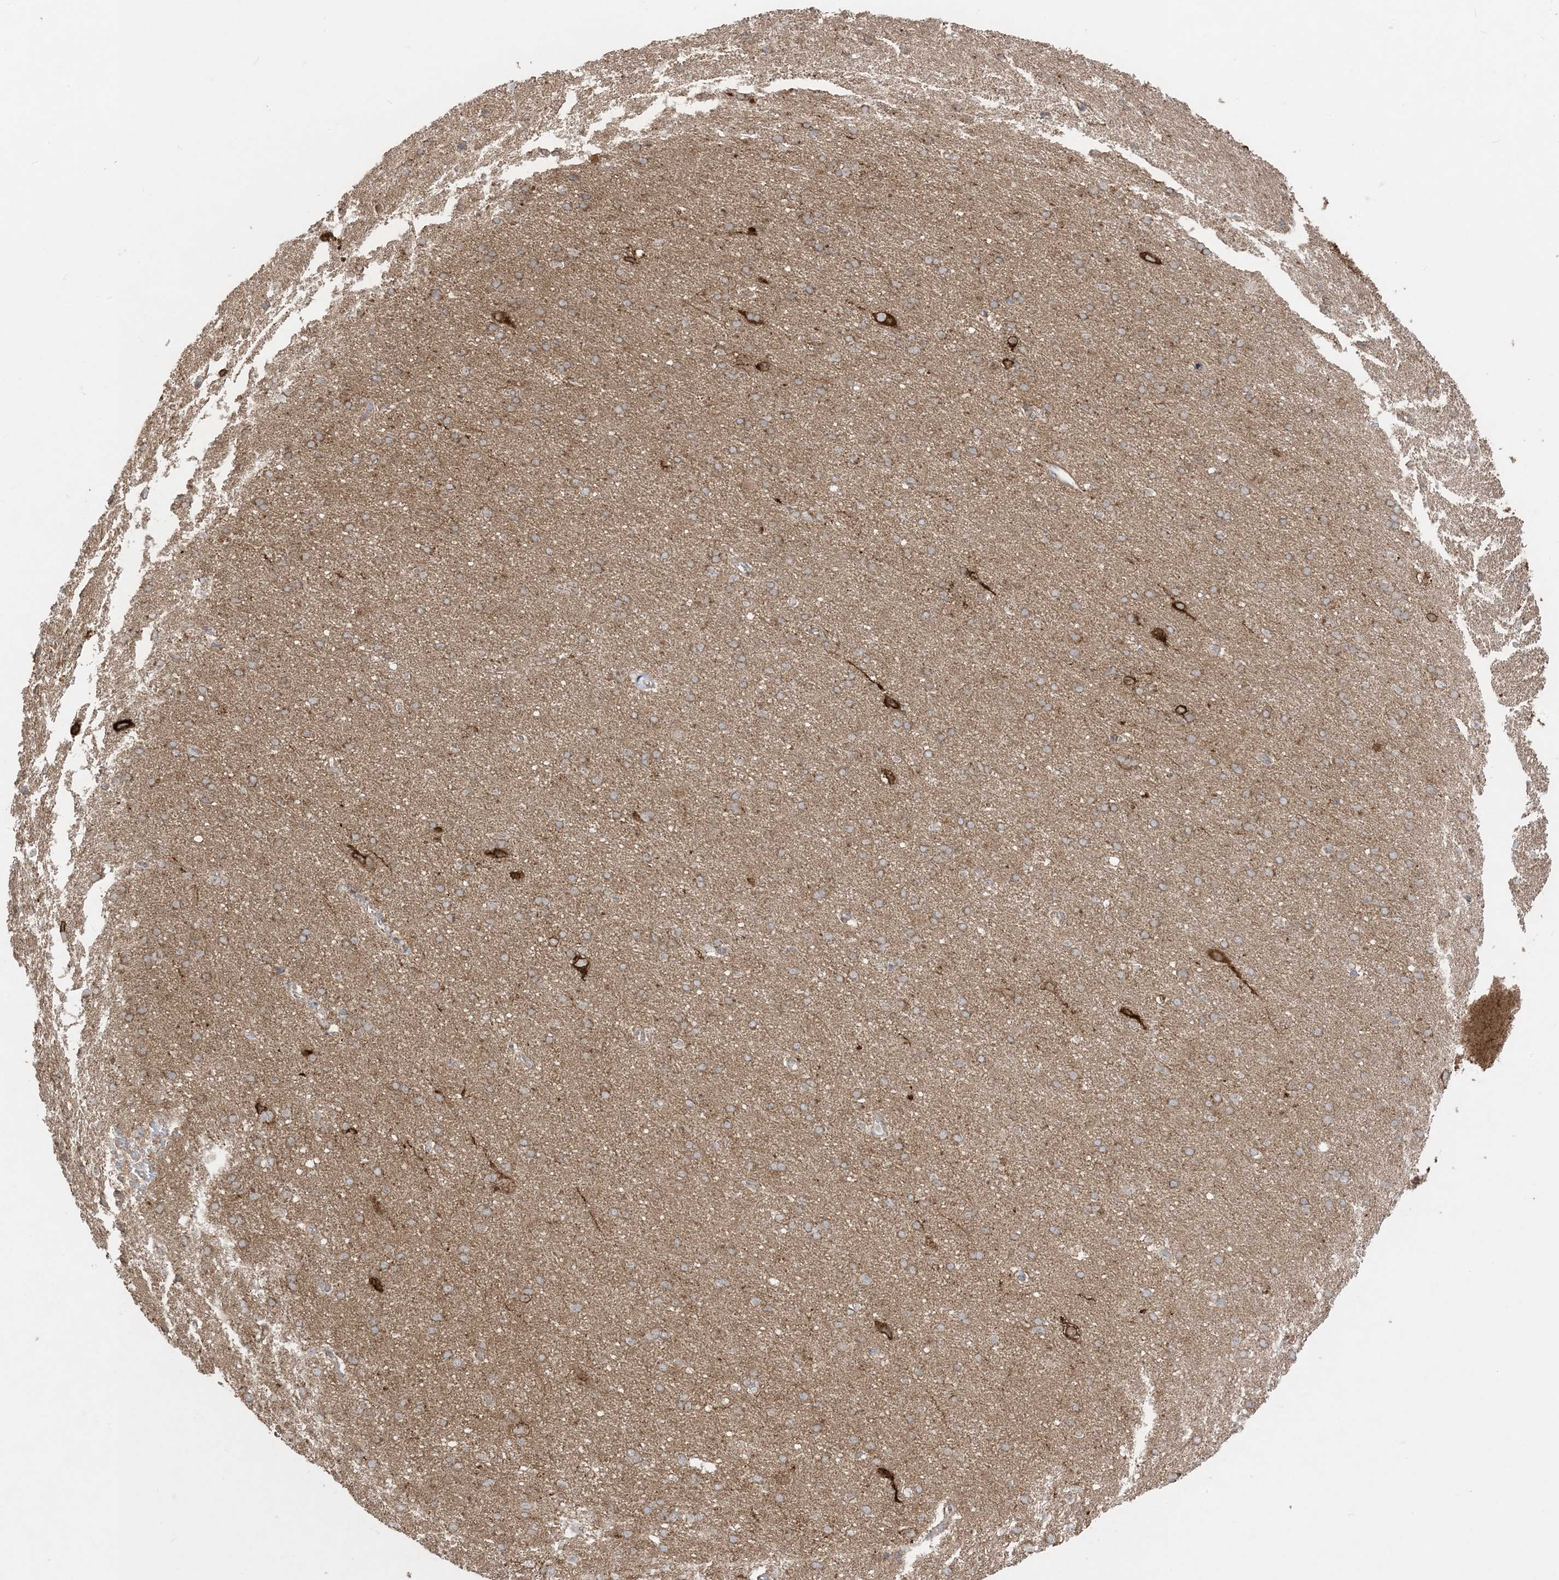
{"staining": {"intensity": "moderate", "quantity": ">75%", "location": "cytoplasmic/membranous"}, "tissue": "cerebral cortex", "cell_type": "Endothelial cells", "image_type": "normal", "snomed": [{"axis": "morphology", "description": "Normal tissue, NOS"}, {"axis": "topography", "description": "Cerebral cortex"}], "caption": "About >75% of endothelial cells in unremarkable cerebral cortex display moderate cytoplasmic/membranous protein staining as visualized by brown immunohistochemical staining.", "gene": "SIRT3", "patient": {"sex": "male", "age": 62}}